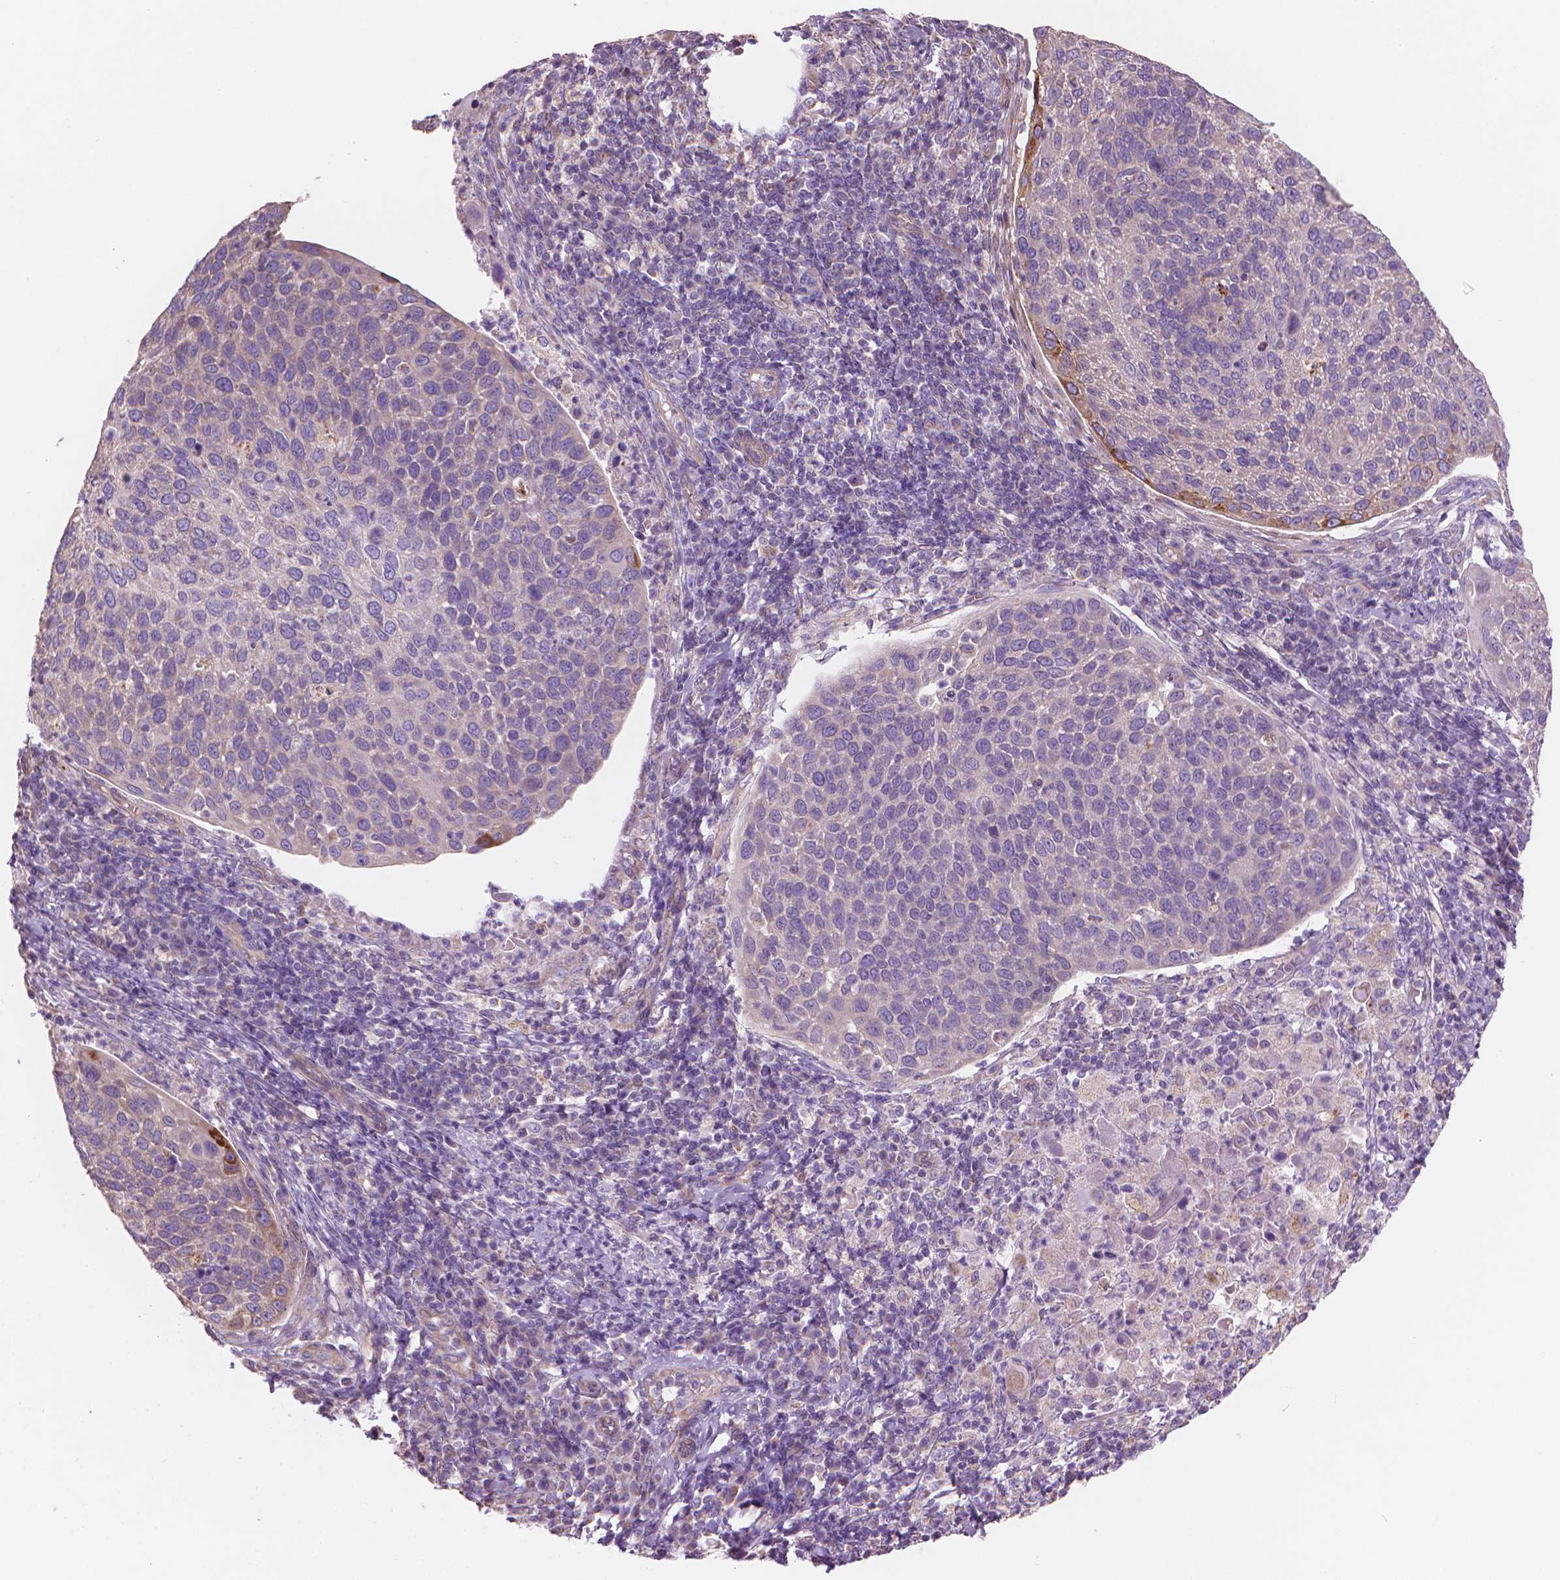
{"staining": {"intensity": "moderate", "quantity": "<25%", "location": "cytoplasmic/membranous"}, "tissue": "cervical cancer", "cell_type": "Tumor cells", "image_type": "cancer", "snomed": [{"axis": "morphology", "description": "Squamous cell carcinoma, NOS"}, {"axis": "topography", "description": "Cervix"}], "caption": "Brown immunohistochemical staining in squamous cell carcinoma (cervical) displays moderate cytoplasmic/membranous expression in about <25% of tumor cells.", "gene": "TTC29", "patient": {"sex": "female", "age": 54}}